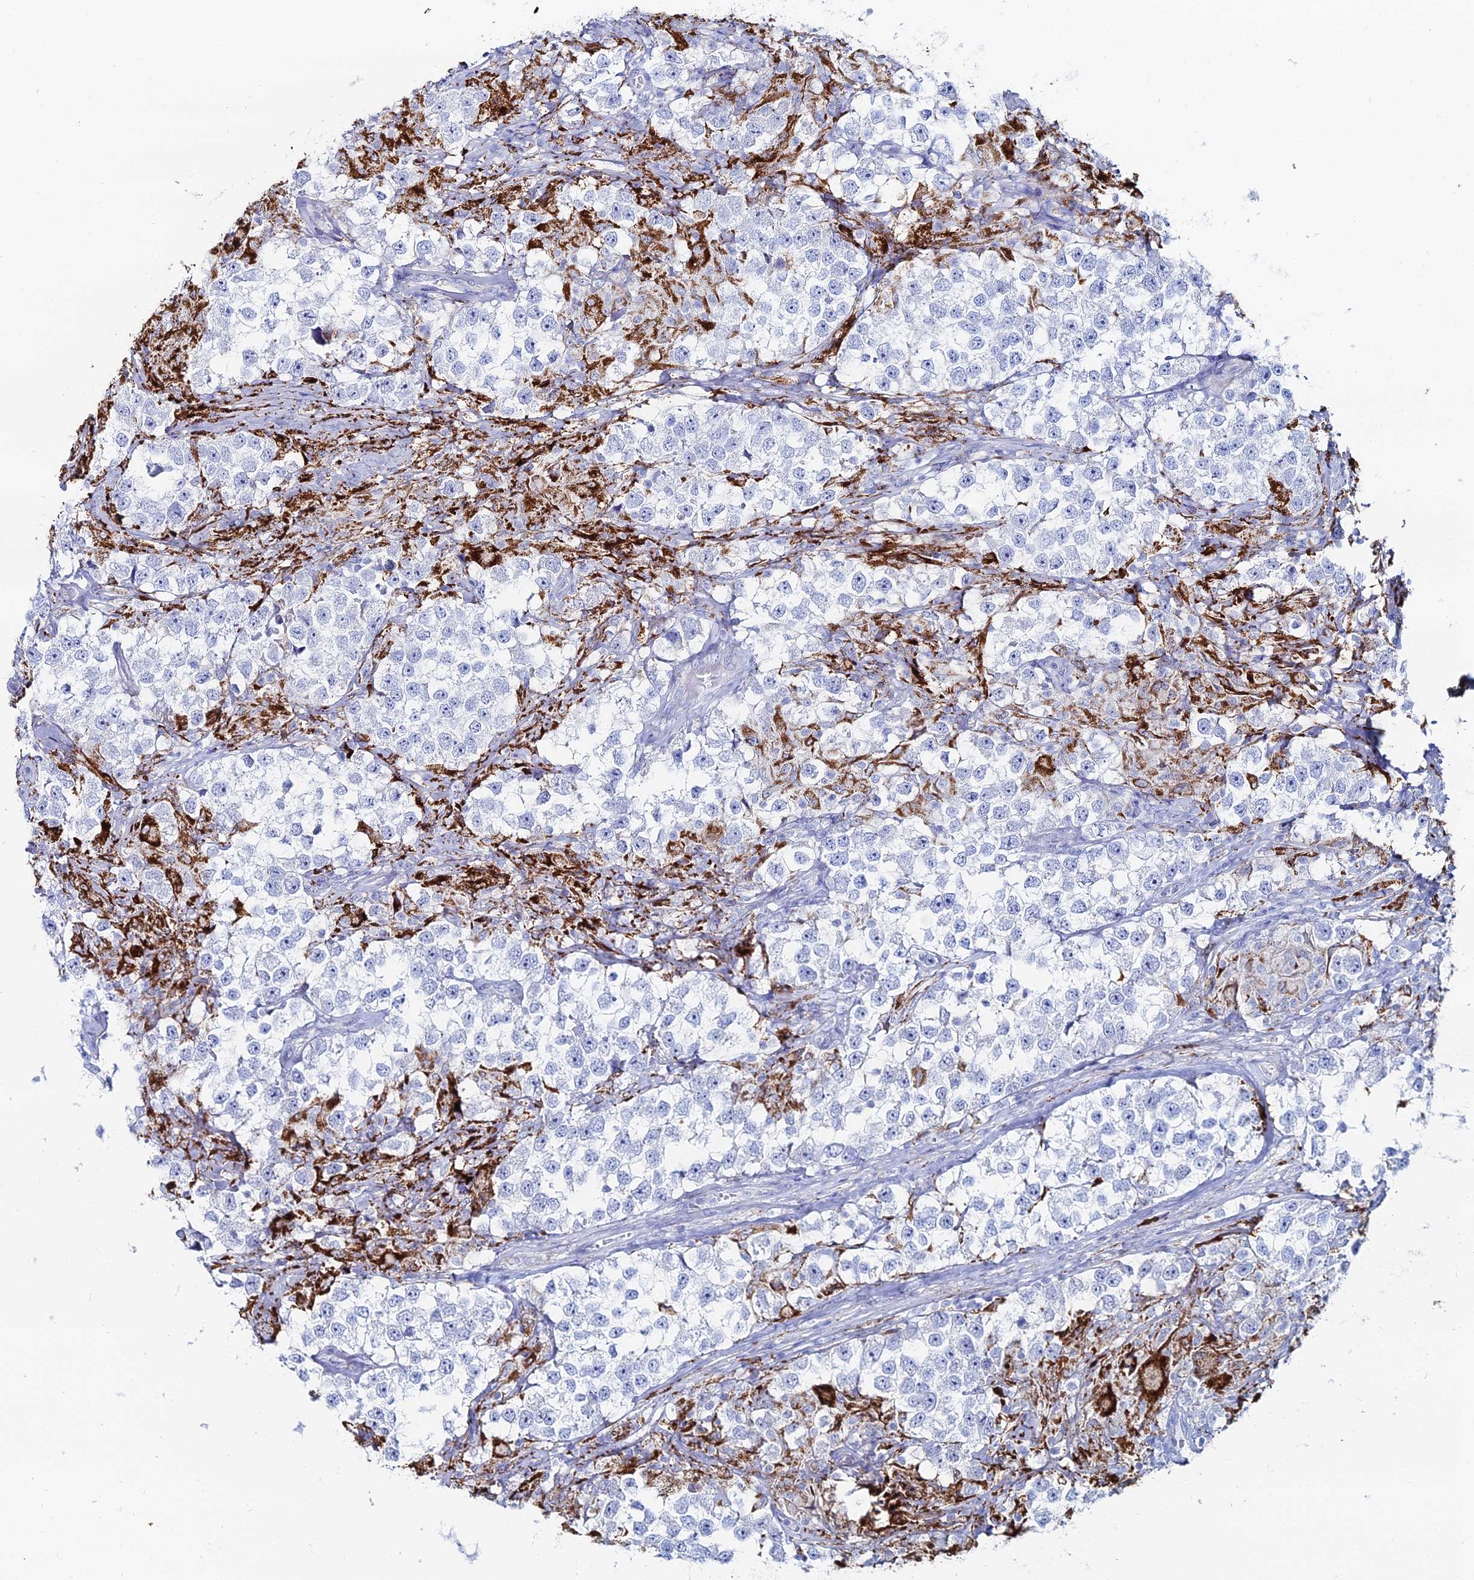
{"staining": {"intensity": "negative", "quantity": "none", "location": "none"}, "tissue": "testis cancer", "cell_type": "Tumor cells", "image_type": "cancer", "snomed": [{"axis": "morphology", "description": "Seminoma, NOS"}, {"axis": "topography", "description": "Testis"}], "caption": "There is no significant positivity in tumor cells of seminoma (testis).", "gene": "DHX34", "patient": {"sex": "male", "age": 46}}